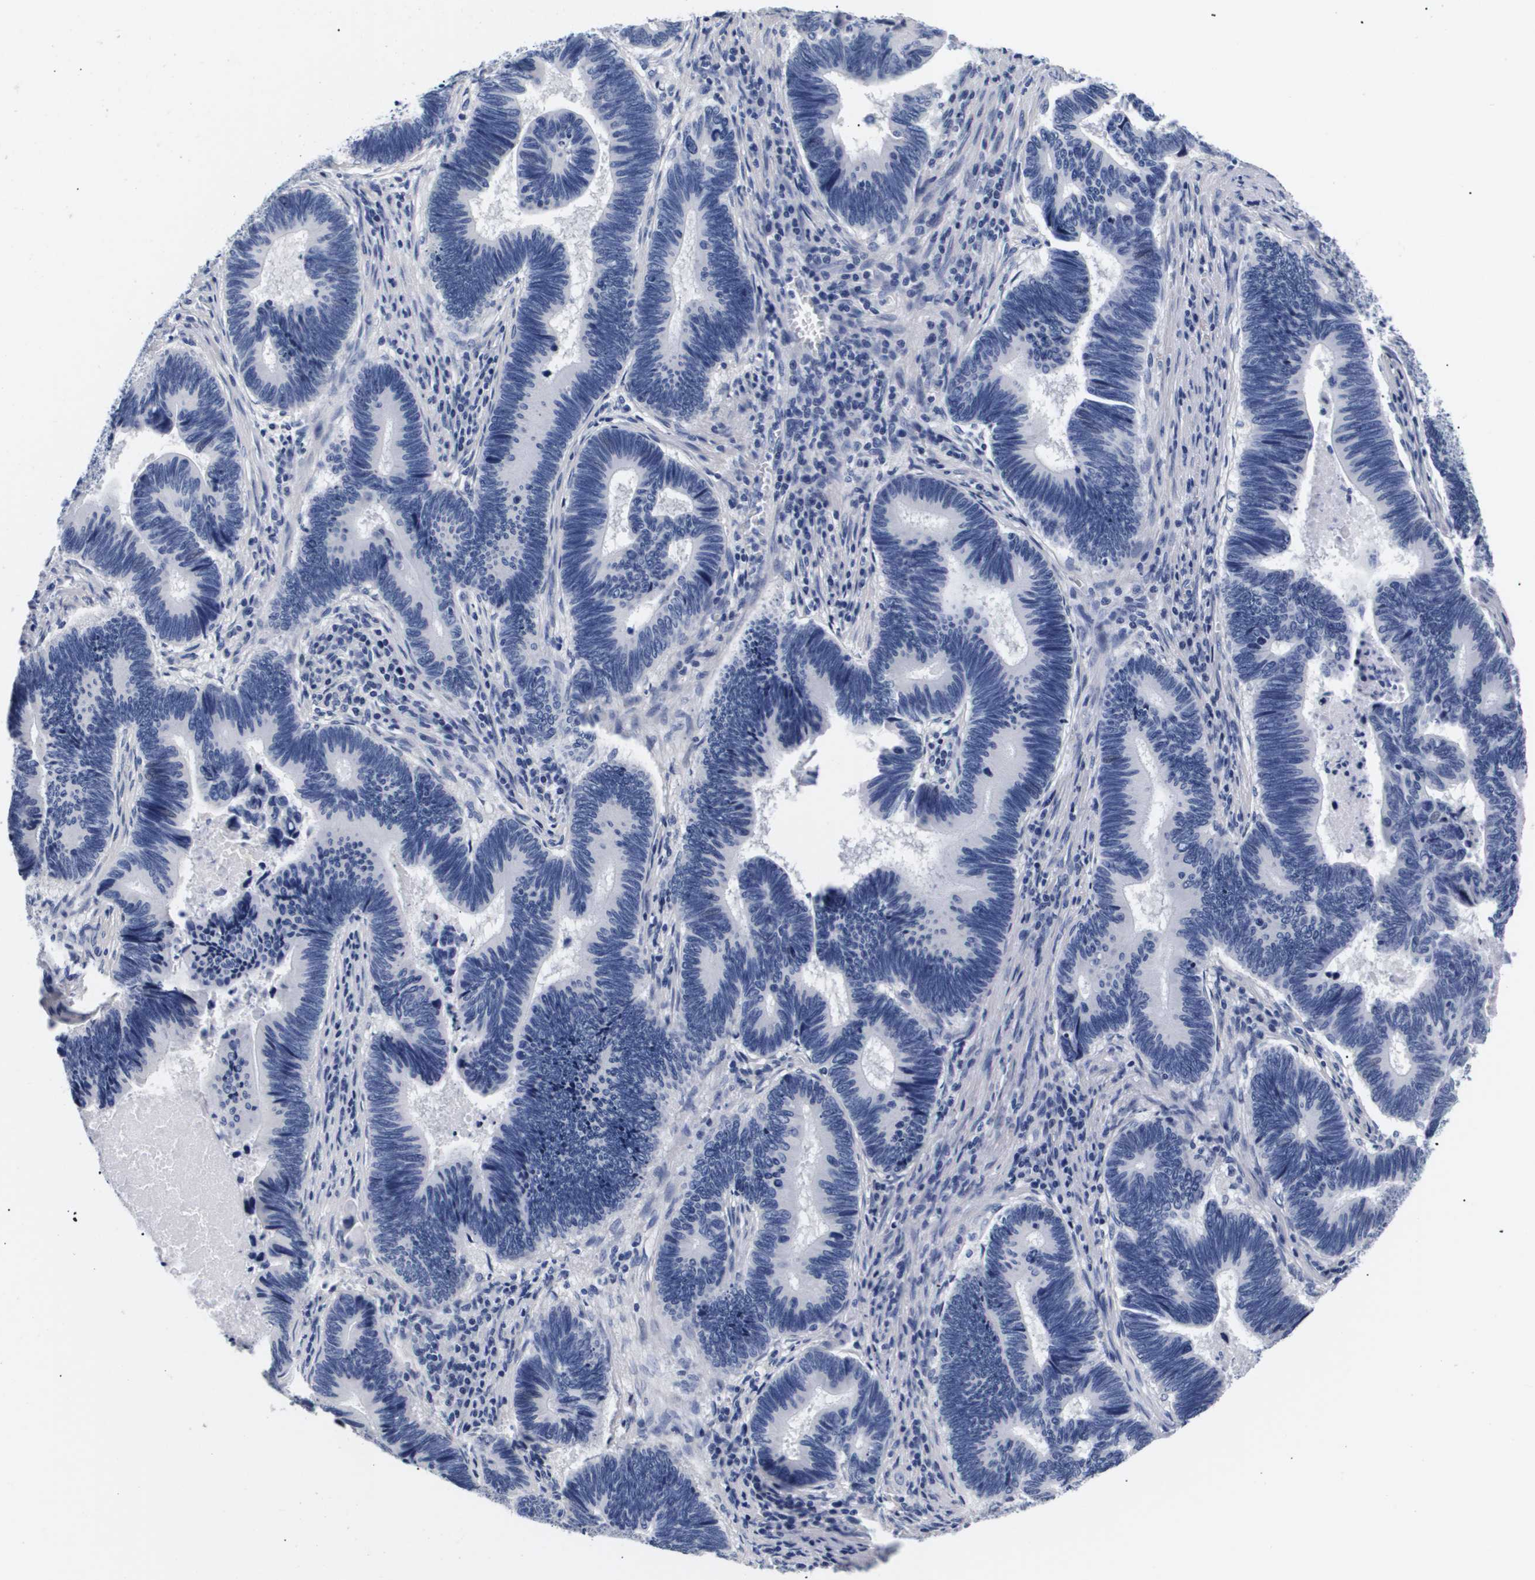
{"staining": {"intensity": "negative", "quantity": "none", "location": "none"}, "tissue": "pancreatic cancer", "cell_type": "Tumor cells", "image_type": "cancer", "snomed": [{"axis": "morphology", "description": "Adenocarcinoma, NOS"}, {"axis": "topography", "description": "Pancreas"}], "caption": "Adenocarcinoma (pancreatic) stained for a protein using immunohistochemistry (IHC) demonstrates no positivity tumor cells.", "gene": "ATP6V0A4", "patient": {"sex": "female", "age": 70}}